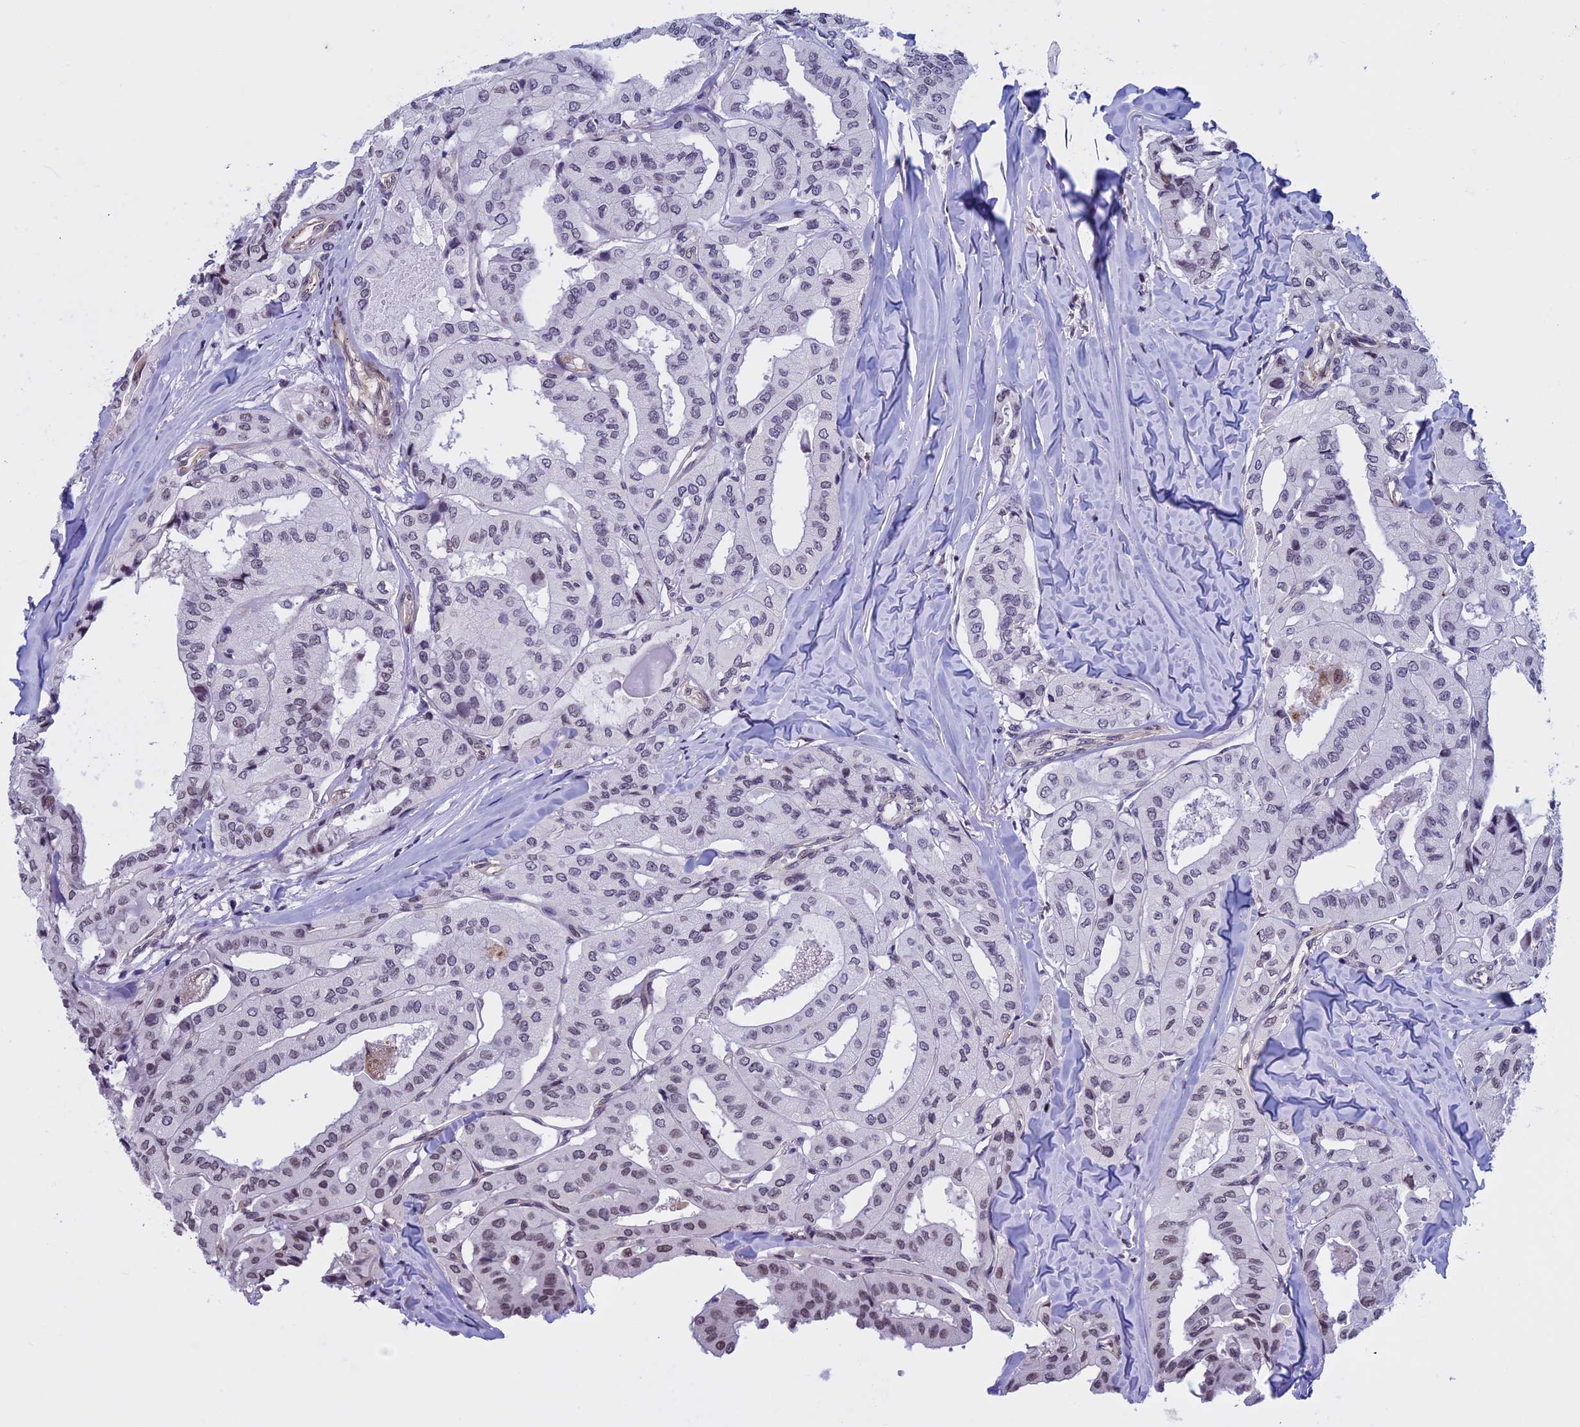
{"staining": {"intensity": "weak", "quantity": "<25%", "location": "nuclear"}, "tissue": "thyroid cancer", "cell_type": "Tumor cells", "image_type": "cancer", "snomed": [{"axis": "morphology", "description": "Papillary adenocarcinoma, NOS"}, {"axis": "topography", "description": "Thyroid gland"}], "caption": "Tumor cells are negative for protein expression in human thyroid cancer. Brightfield microscopy of IHC stained with DAB (3,3'-diaminobenzidine) (brown) and hematoxylin (blue), captured at high magnification.", "gene": "NIPBL", "patient": {"sex": "female", "age": 59}}